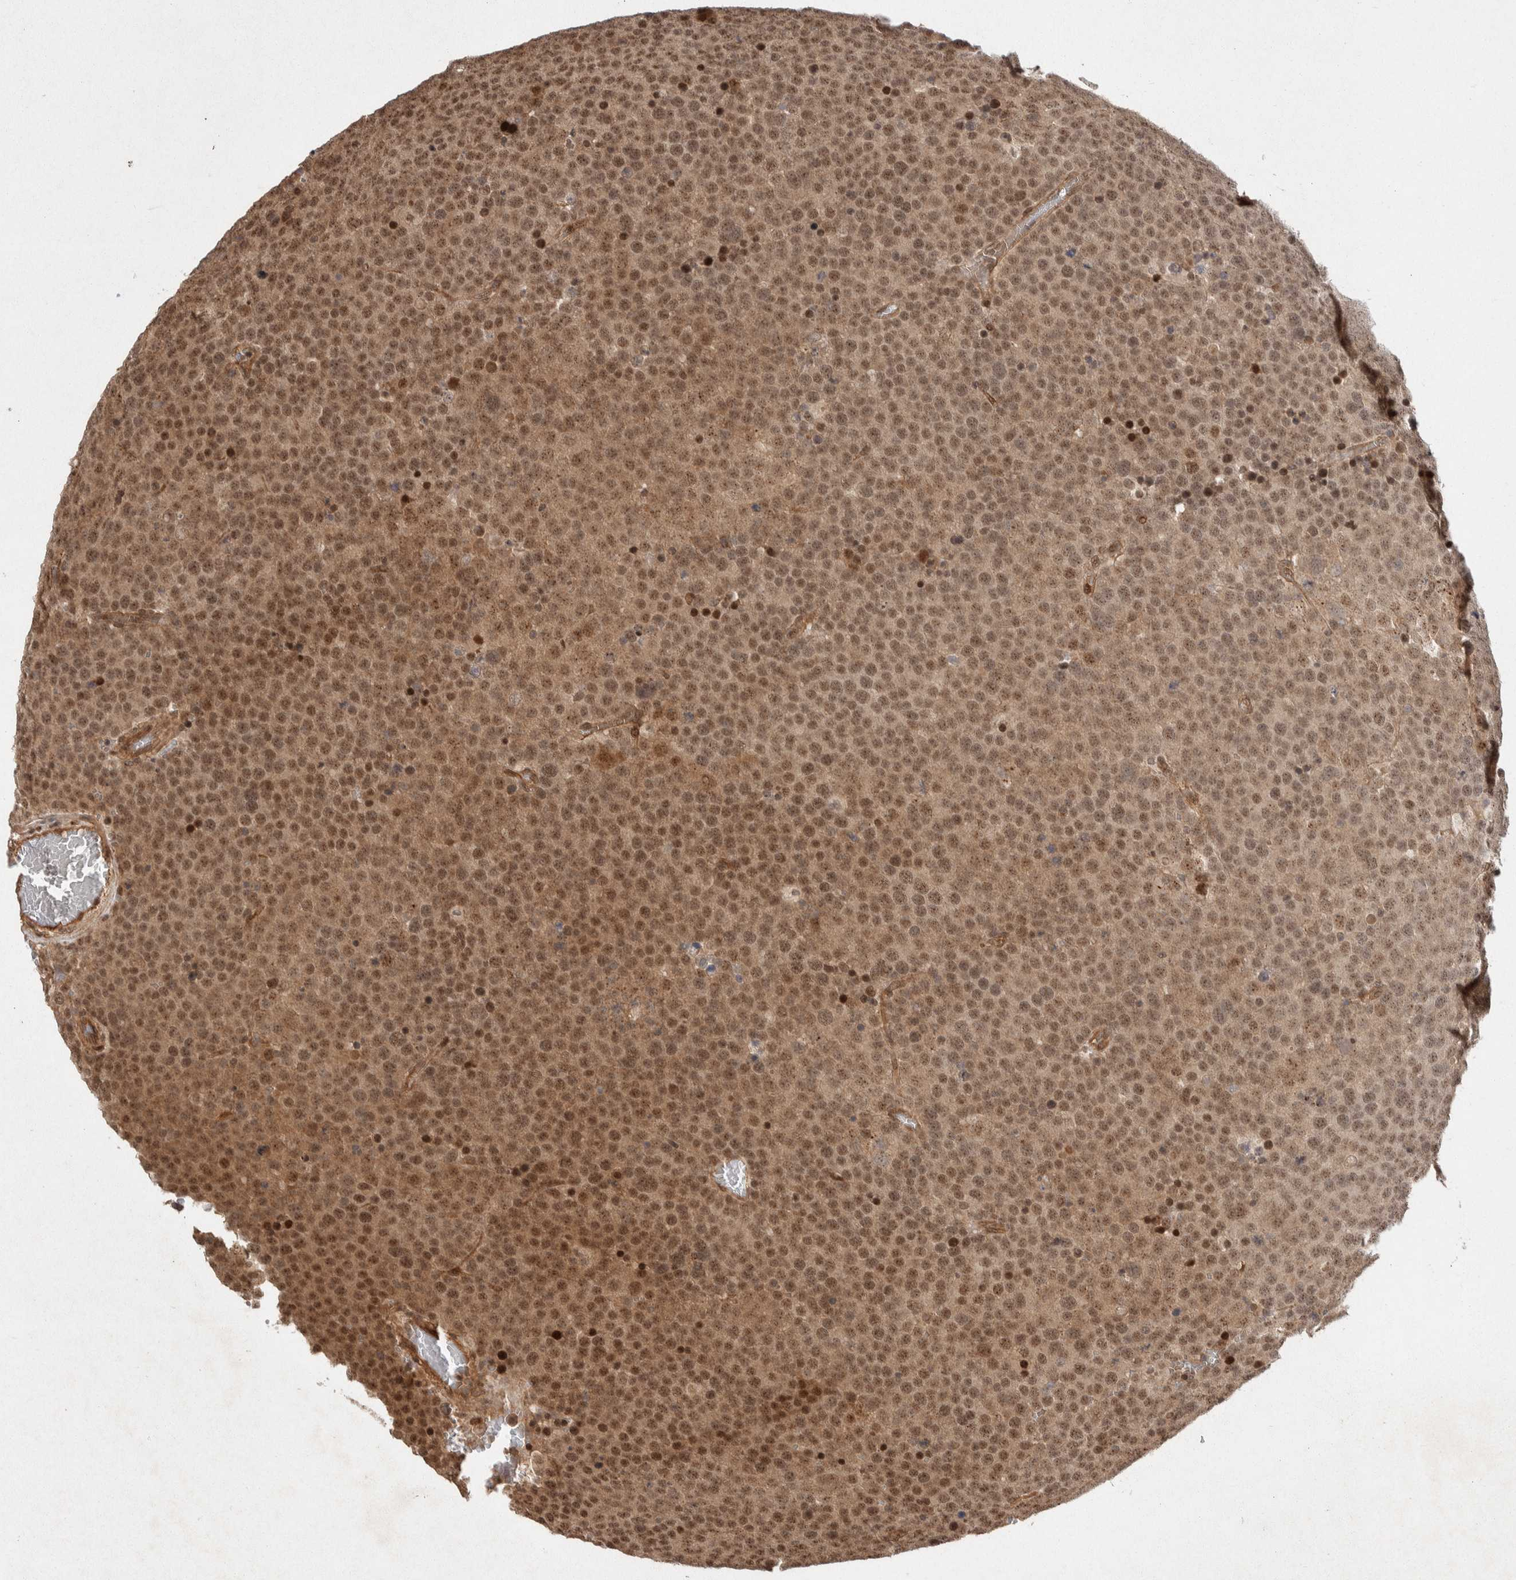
{"staining": {"intensity": "moderate", "quantity": ">75%", "location": "cytoplasmic/membranous,nuclear"}, "tissue": "testis cancer", "cell_type": "Tumor cells", "image_type": "cancer", "snomed": [{"axis": "morphology", "description": "Seminoma, NOS"}, {"axis": "topography", "description": "Testis"}], "caption": "Brown immunohistochemical staining in seminoma (testis) exhibits moderate cytoplasmic/membranous and nuclear positivity in about >75% of tumor cells. (Brightfield microscopy of DAB IHC at high magnification).", "gene": "TOR1B", "patient": {"sex": "male", "age": 71}}